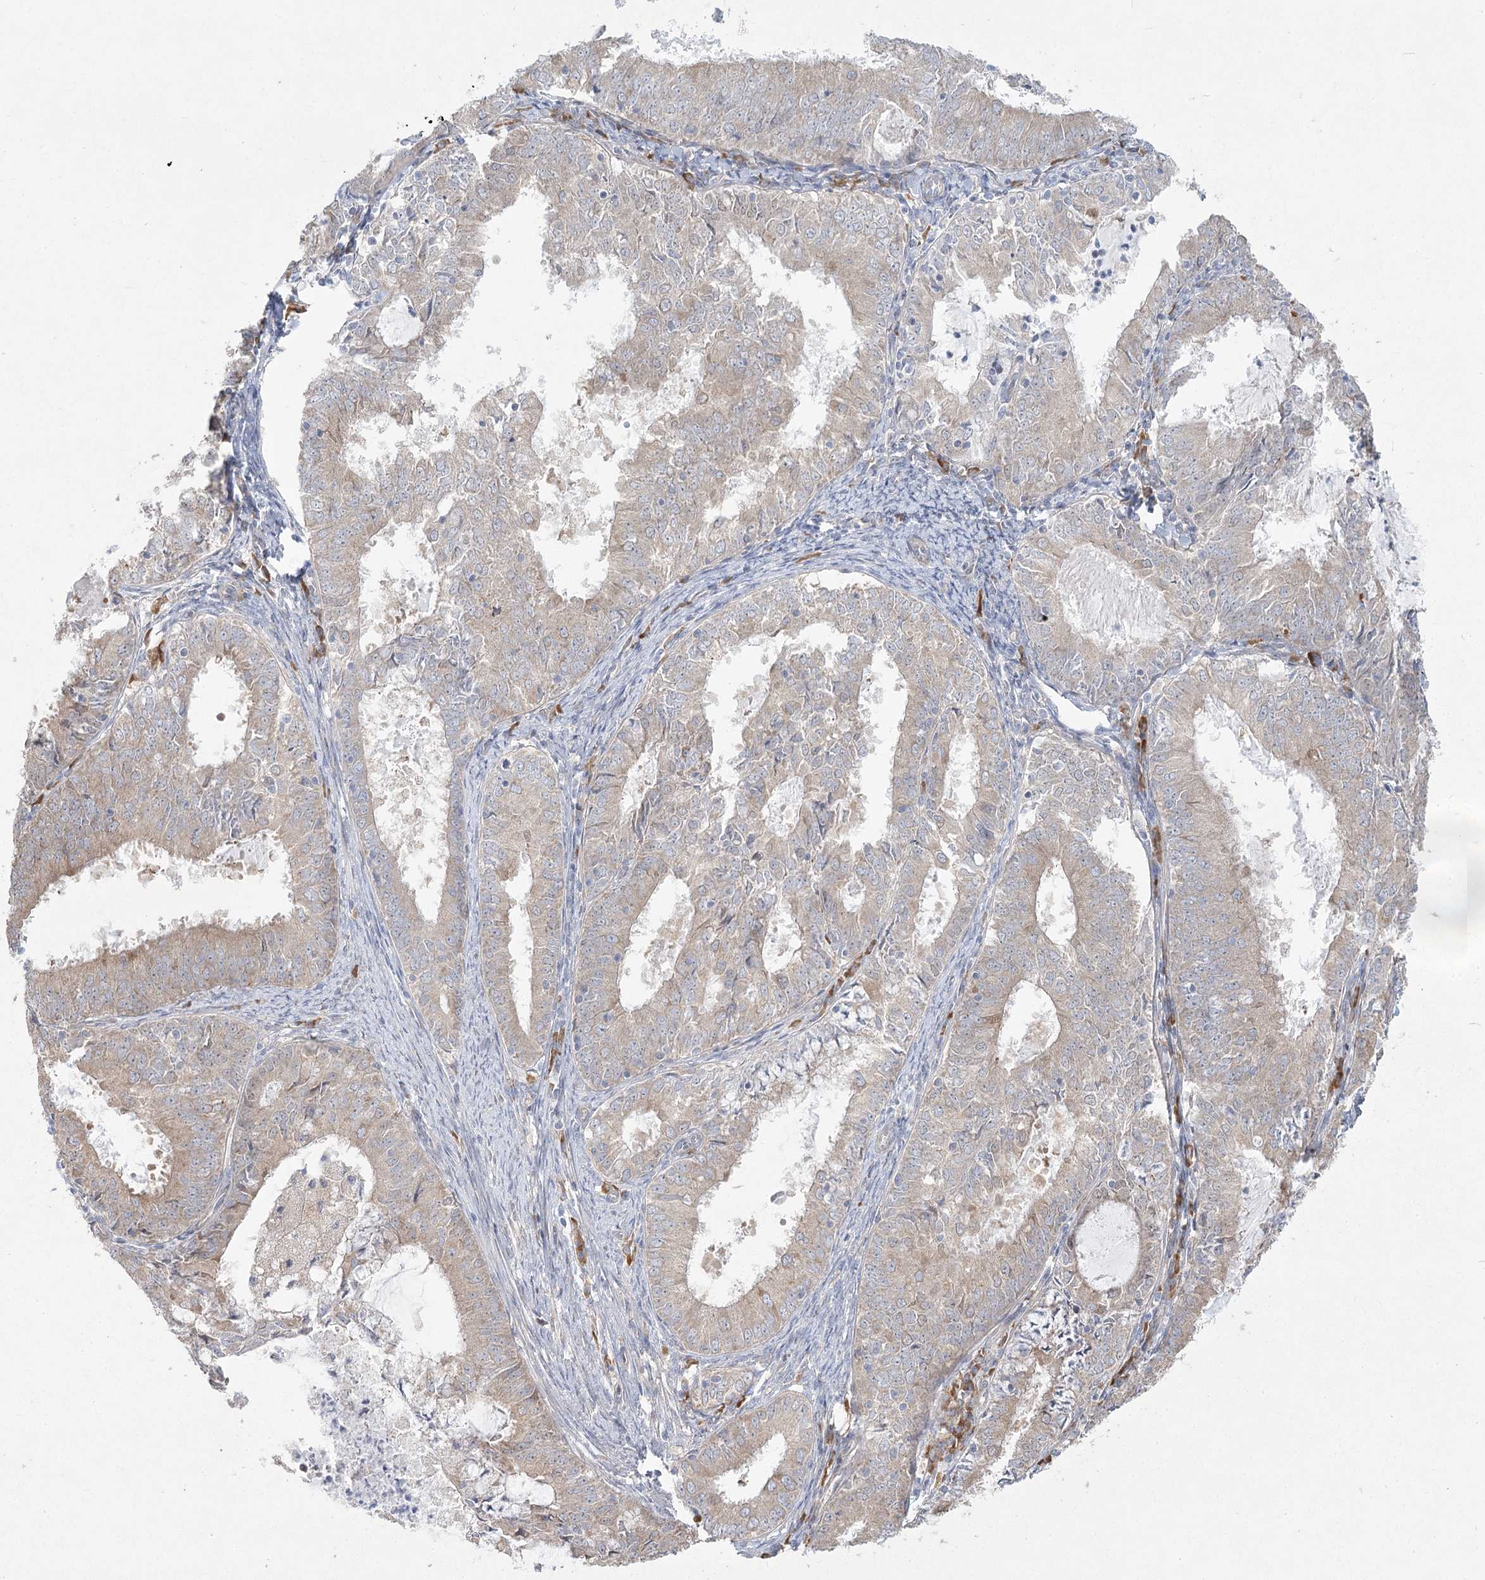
{"staining": {"intensity": "weak", "quantity": "<25%", "location": "cytoplasmic/membranous"}, "tissue": "endometrial cancer", "cell_type": "Tumor cells", "image_type": "cancer", "snomed": [{"axis": "morphology", "description": "Adenocarcinoma, NOS"}, {"axis": "topography", "description": "Endometrium"}], "caption": "This histopathology image is of endometrial cancer (adenocarcinoma) stained with immunohistochemistry to label a protein in brown with the nuclei are counter-stained blue. There is no expression in tumor cells.", "gene": "CAMTA1", "patient": {"sex": "female", "age": 57}}